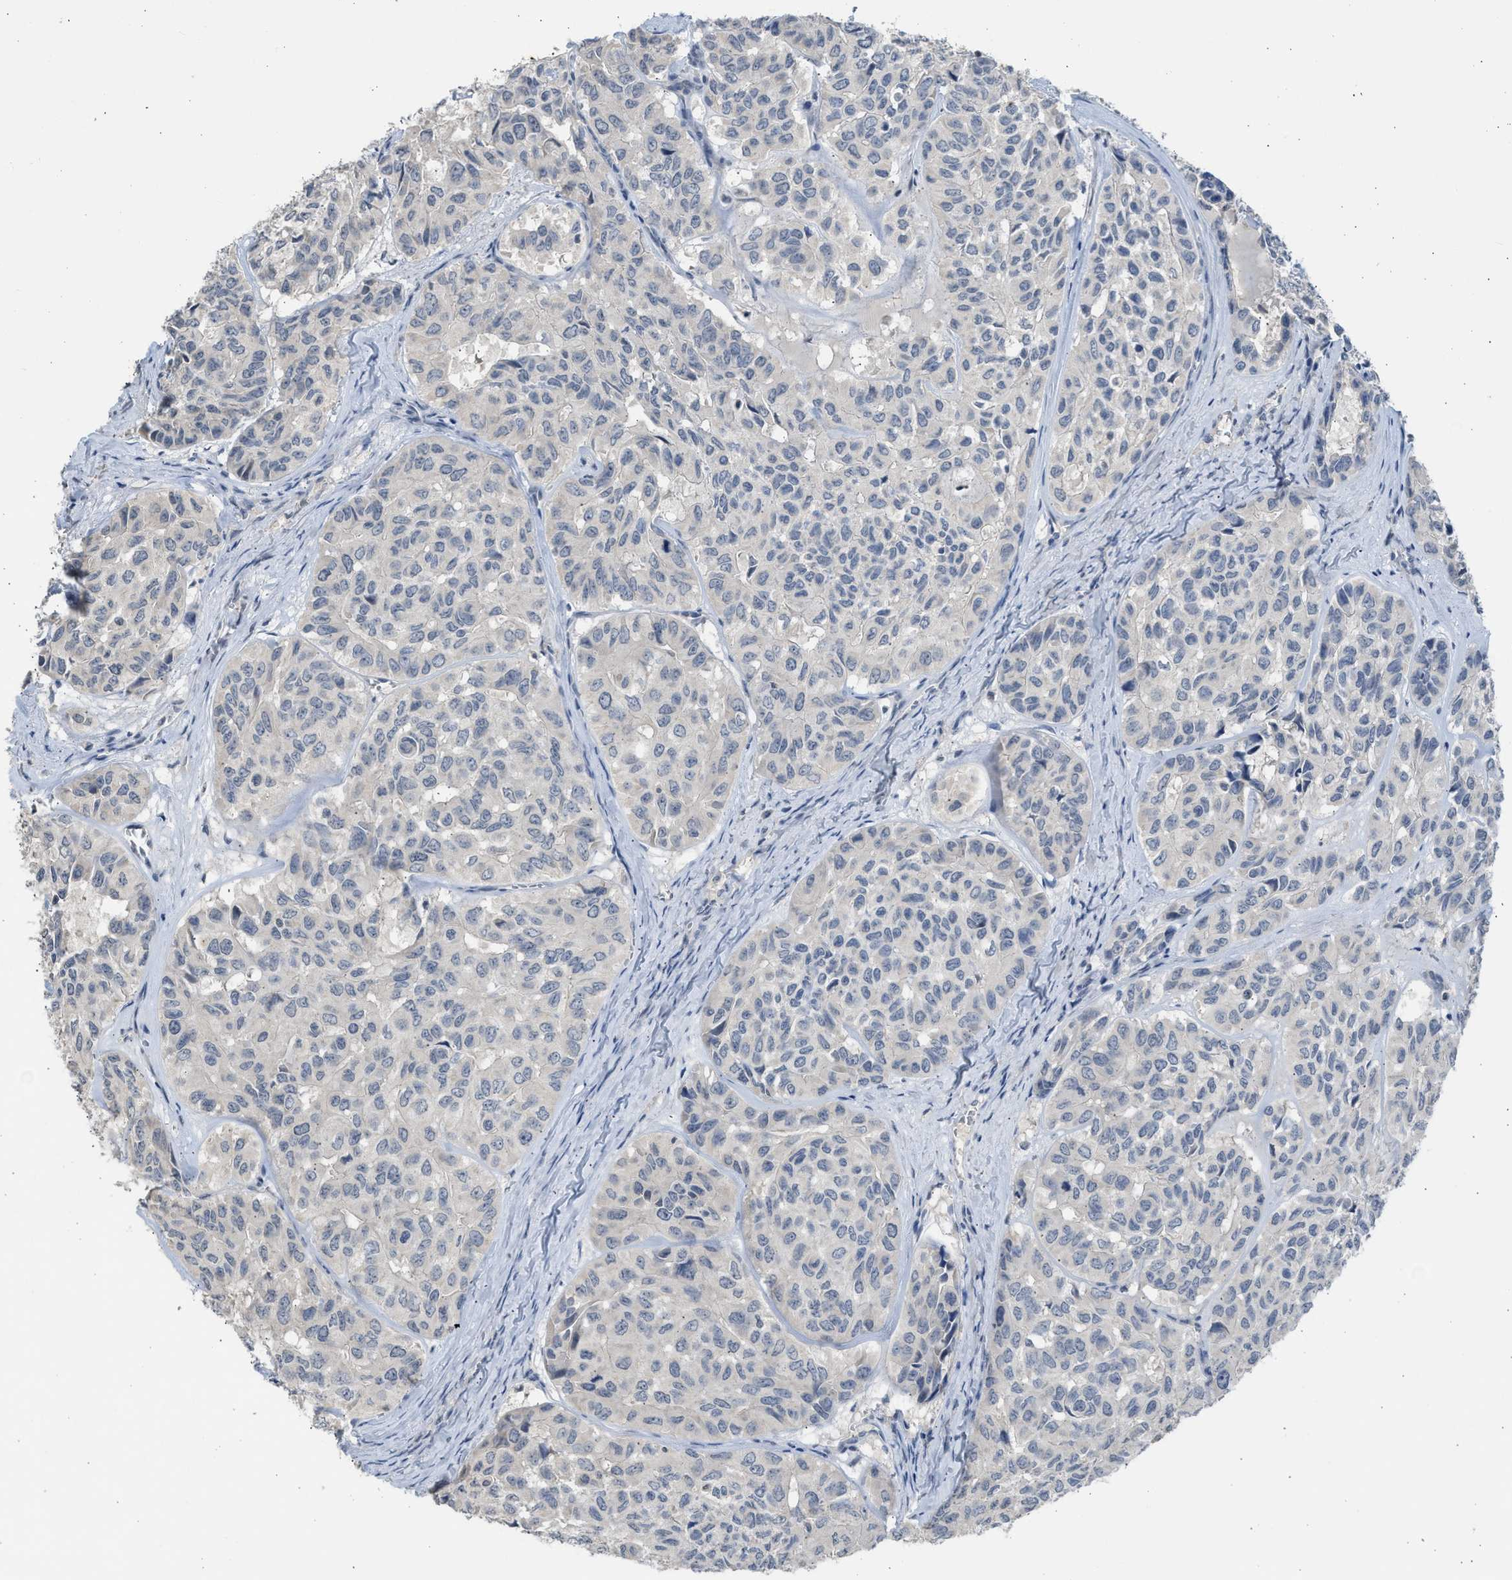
{"staining": {"intensity": "negative", "quantity": "none", "location": "none"}, "tissue": "head and neck cancer", "cell_type": "Tumor cells", "image_type": "cancer", "snomed": [{"axis": "morphology", "description": "Adenocarcinoma, NOS"}, {"axis": "topography", "description": "Salivary gland, NOS"}, {"axis": "topography", "description": "Head-Neck"}], "caption": "IHC of adenocarcinoma (head and neck) exhibits no positivity in tumor cells.", "gene": "SULT2A1", "patient": {"sex": "female", "age": 76}}